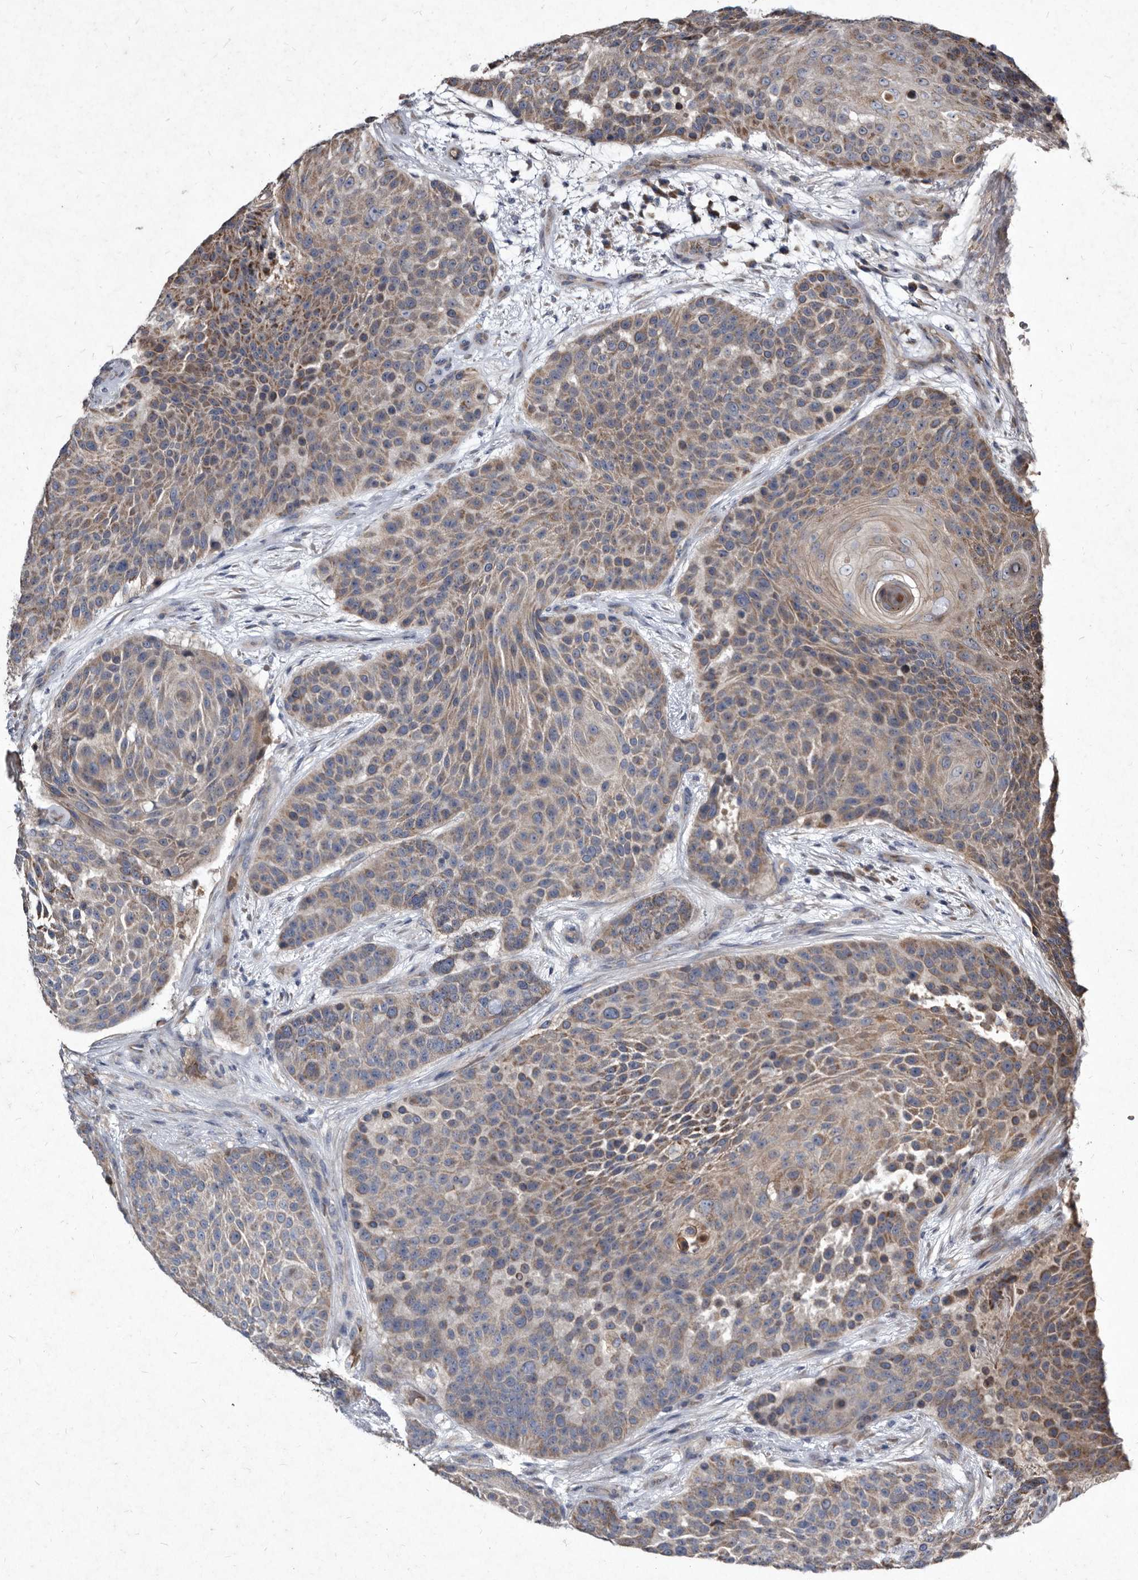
{"staining": {"intensity": "weak", "quantity": ">75%", "location": "cytoplasmic/membranous"}, "tissue": "urothelial cancer", "cell_type": "Tumor cells", "image_type": "cancer", "snomed": [{"axis": "morphology", "description": "Urothelial carcinoma, High grade"}, {"axis": "topography", "description": "Urinary bladder"}], "caption": "Protein staining reveals weak cytoplasmic/membranous staining in about >75% of tumor cells in high-grade urothelial carcinoma. Nuclei are stained in blue.", "gene": "YPEL3", "patient": {"sex": "female", "age": 63}}